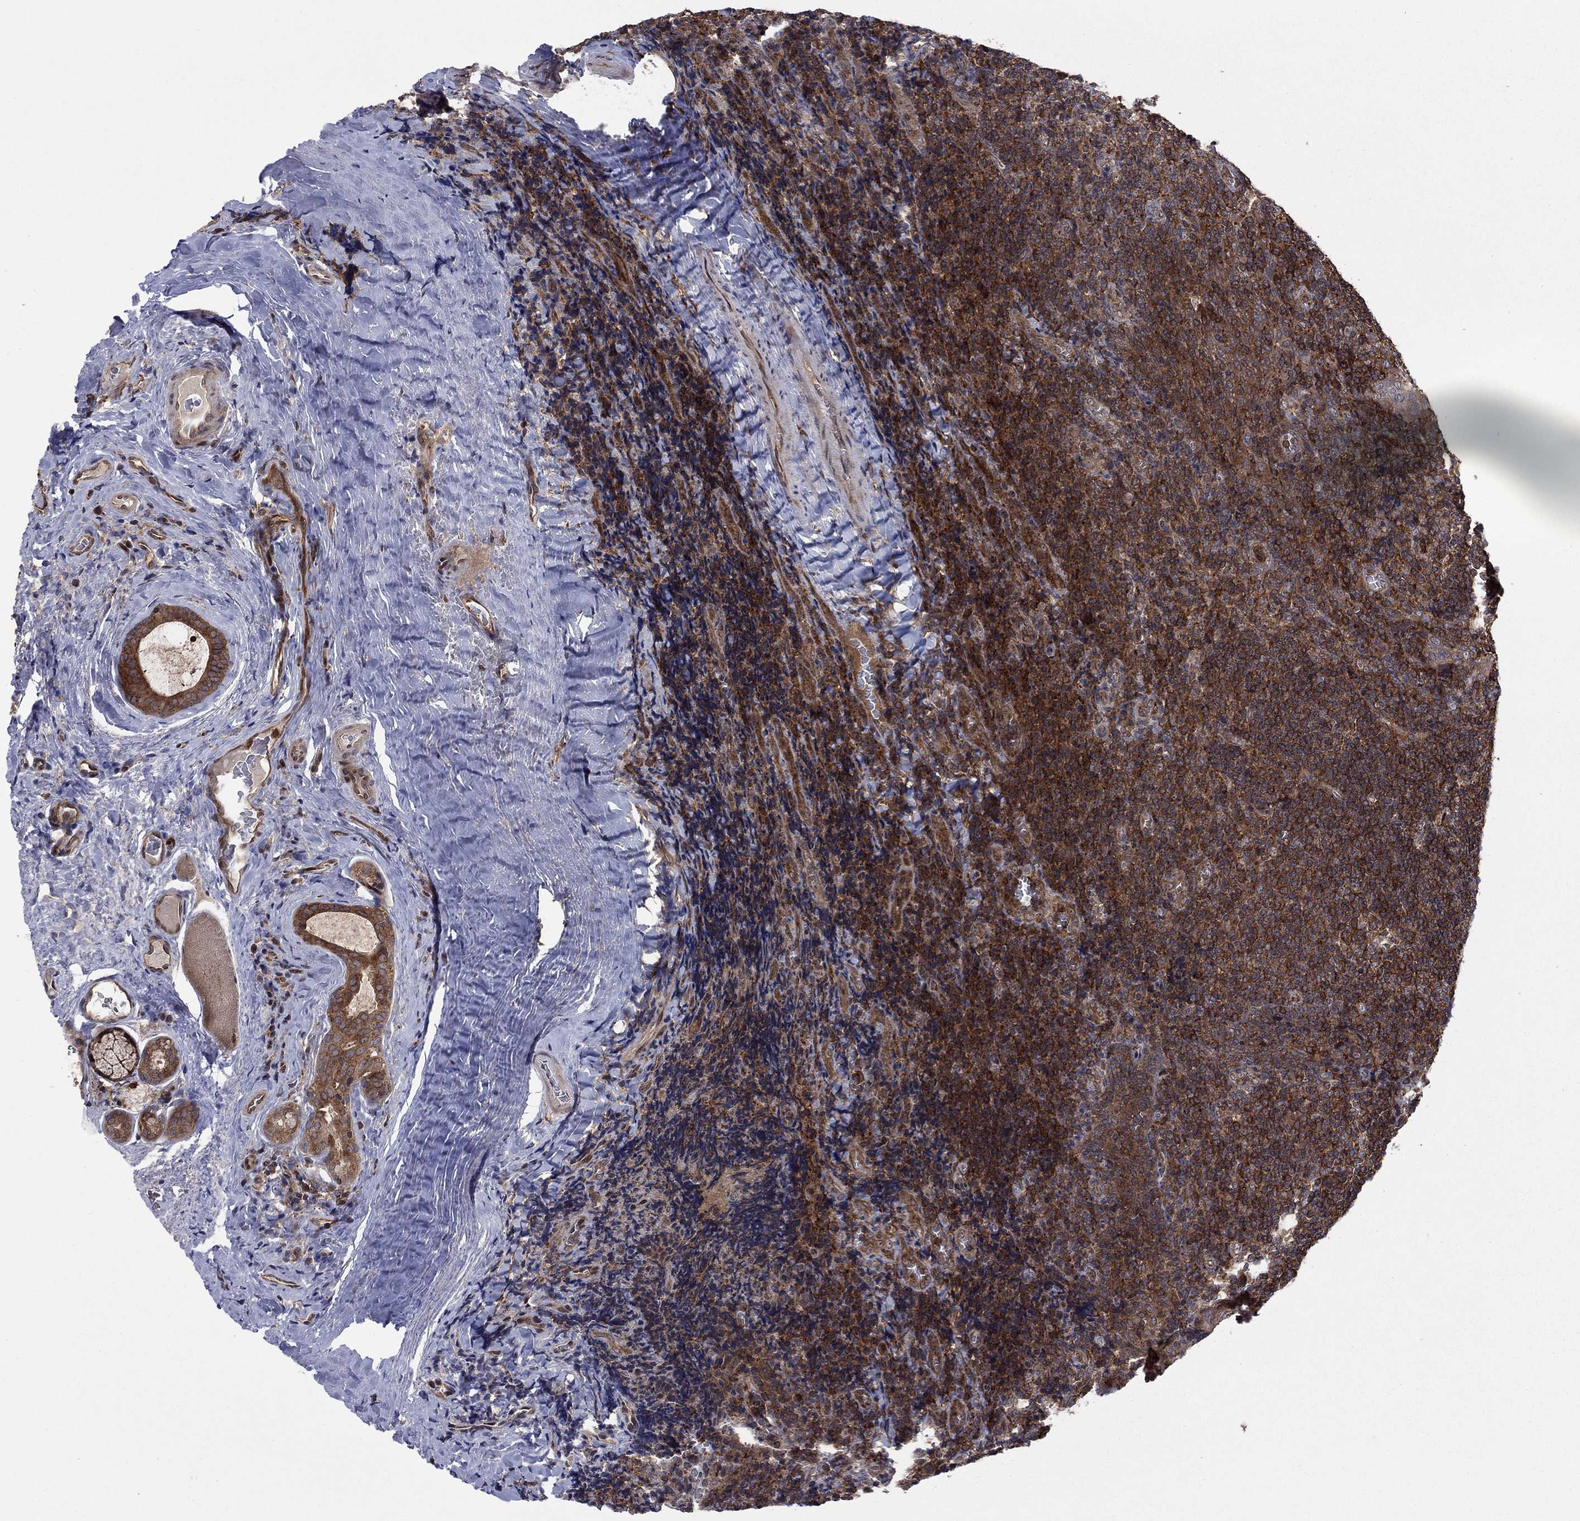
{"staining": {"intensity": "strong", "quantity": "25%-75%", "location": "cytoplasmic/membranous"}, "tissue": "tonsil", "cell_type": "Germinal center cells", "image_type": "normal", "snomed": [{"axis": "morphology", "description": "Normal tissue, NOS"}, {"axis": "morphology", "description": "Inflammation, NOS"}, {"axis": "topography", "description": "Tonsil"}], "caption": "Protein staining of unremarkable tonsil shows strong cytoplasmic/membranous expression in about 25%-75% of germinal center cells. (IHC, brightfield microscopy, high magnification).", "gene": "IFI35", "patient": {"sex": "female", "age": 31}}